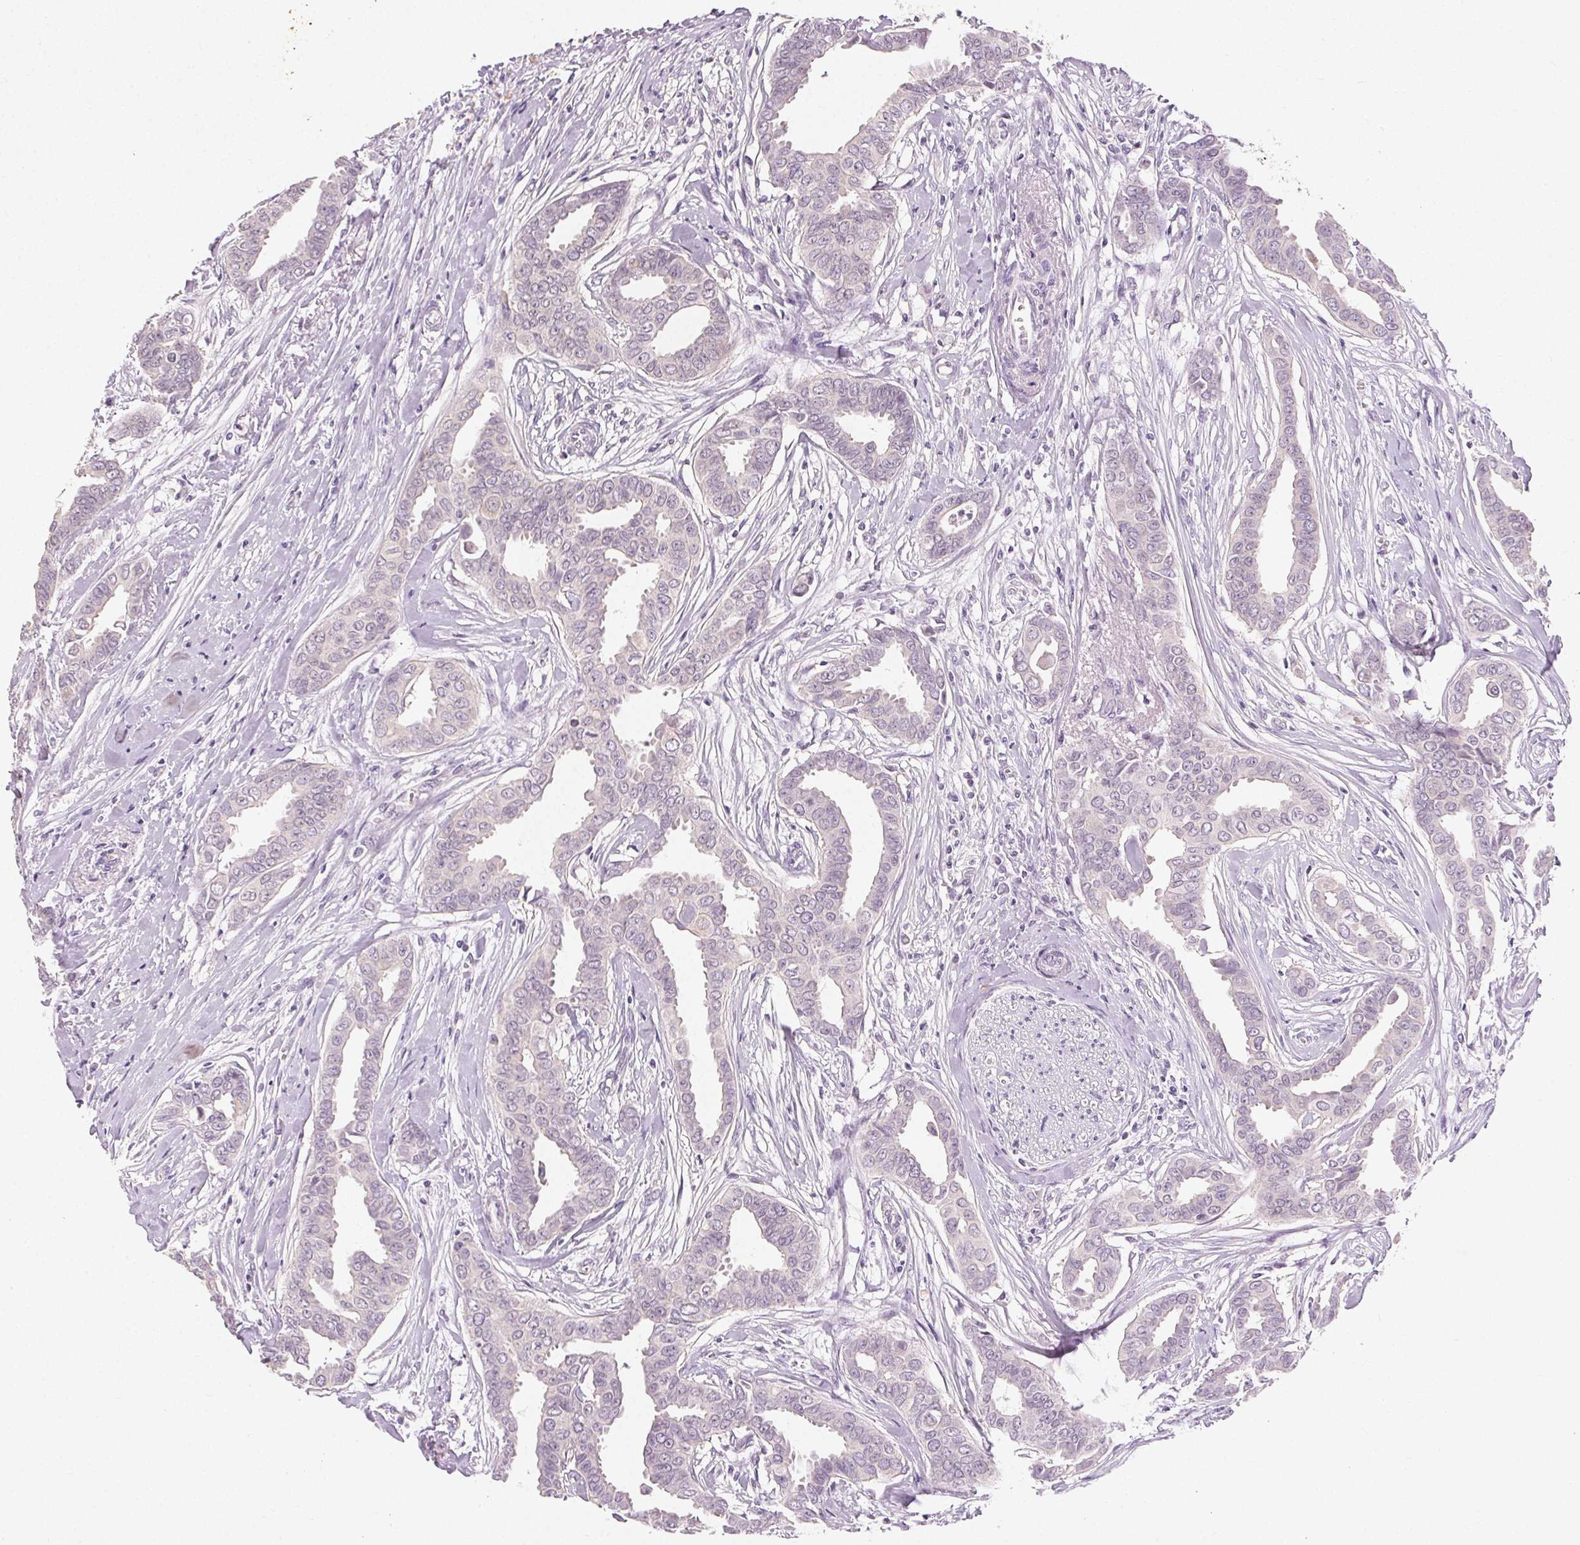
{"staining": {"intensity": "negative", "quantity": "none", "location": "none"}, "tissue": "breast cancer", "cell_type": "Tumor cells", "image_type": "cancer", "snomed": [{"axis": "morphology", "description": "Duct carcinoma"}, {"axis": "topography", "description": "Breast"}], "caption": "Breast cancer (intraductal carcinoma) was stained to show a protein in brown. There is no significant positivity in tumor cells. (Brightfield microscopy of DAB IHC at high magnification).", "gene": "CLTRN", "patient": {"sex": "female", "age": 45}}